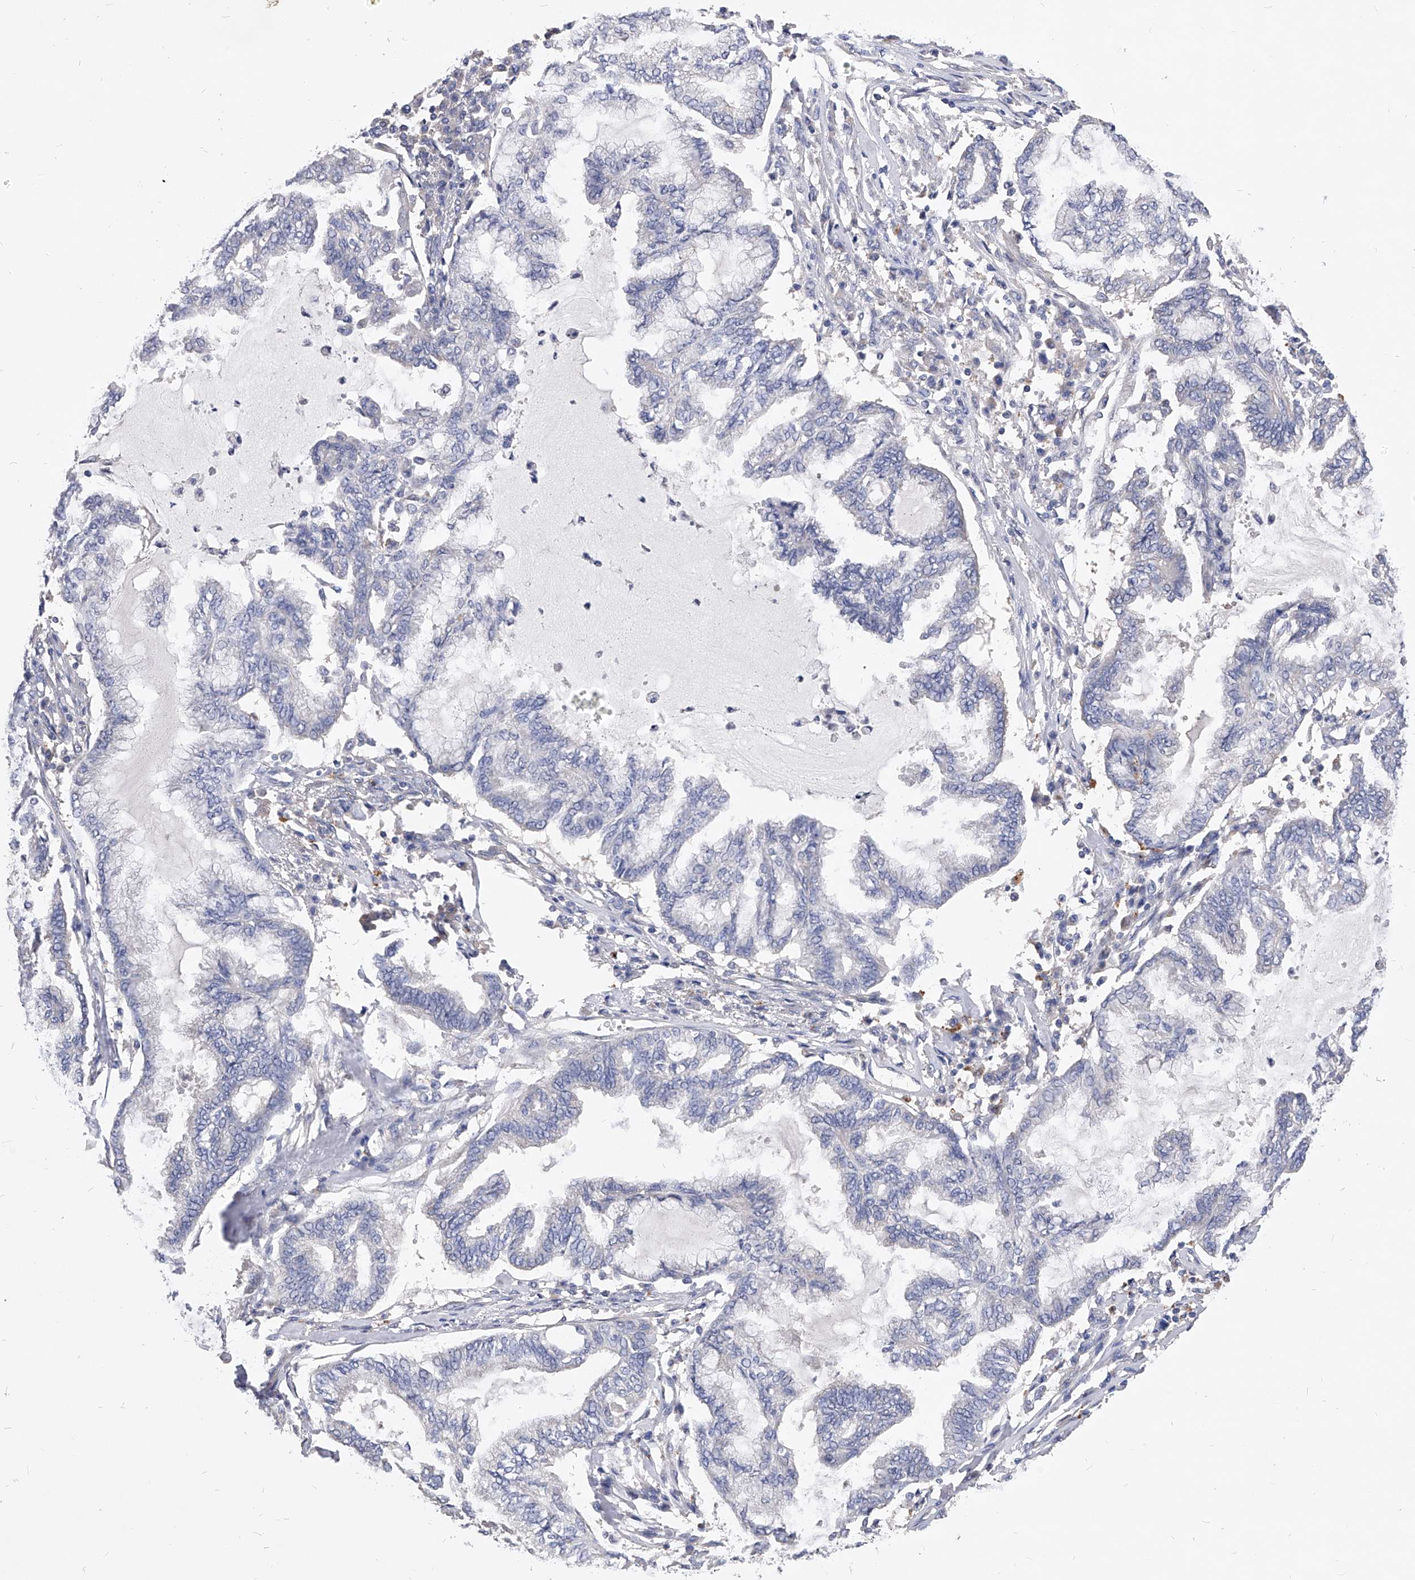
{"staining": {"intensity": "negative", "quantity": "none", "location": "none"}, "tissue": "endometrial cancer", "cell_type": "Tumor cells", "image_type": "cancer", "snomed": [{"axis": "morphology", "description": "Adenocarcinoma, NOS"}, {"axis": "topography", "description": "Endometrium"}], "caption": "Immunohistochemistry (IHC) of endometrial adenocarcinoma displays no staining in tumor cells. Brightfield microscopy of IHC stained with DAB (3,3'-diaminobenzidine) (brown) and hematoxylin (blue), captured at high magnification.", "gene": "PPP5C", "patient": {"sex": "female", "age": 86}}